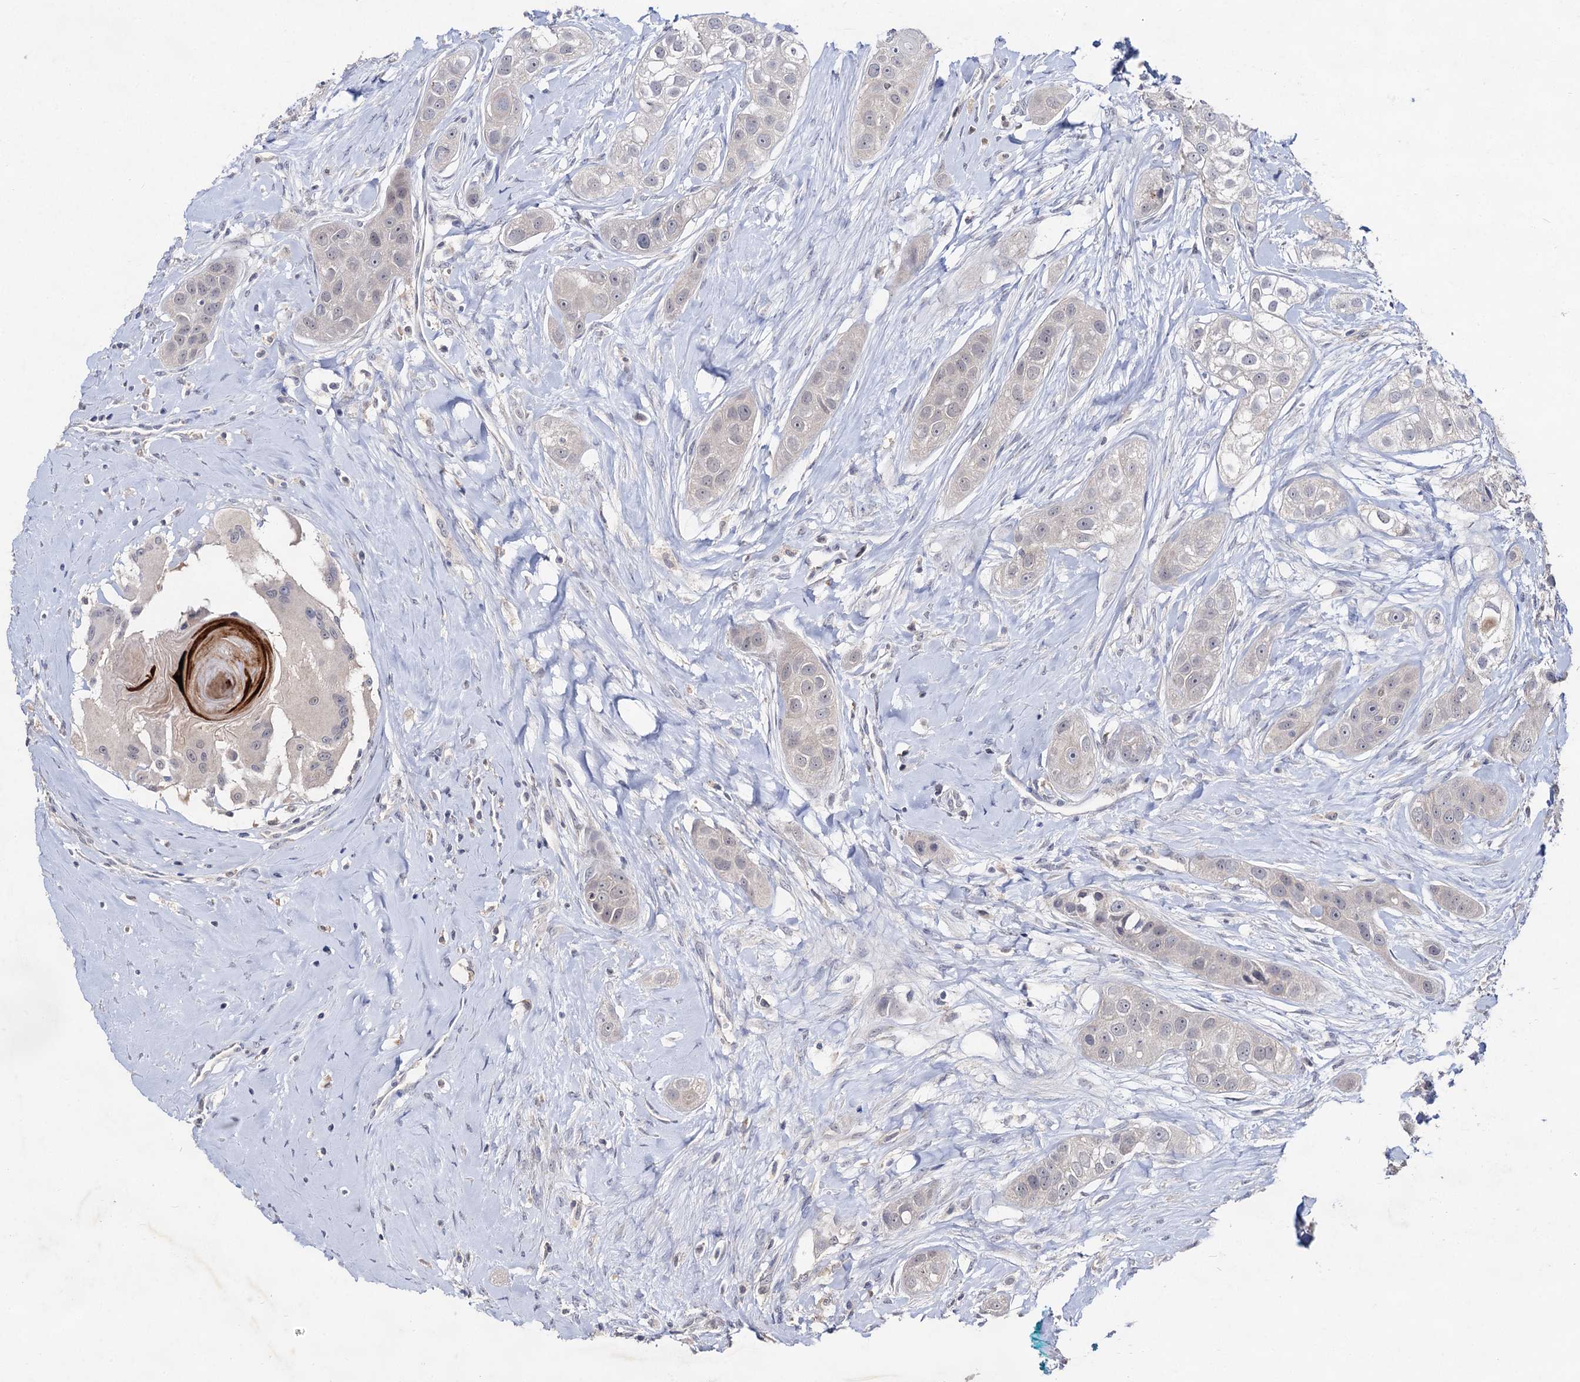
{"staining": {"intensity": "negative", "quantity": "none", "location": "none"}, "tissue": "head and neck cancer", "cell_type": "Tumor cells", "image_type": "cancer", "snomed": [{"axis": "morphology", "description": "Normal tissue, NOS"}, {"axis": "morphology", "description": "Squamous cell carcinoma, NOS"}, {"axis": "topography", "description": "Skeletal muscle"}, {"axis": "topography", "description": "Head-Neck"}], "caption": "Protein analysis of head and neck squamous cell carcinoma exhibits no significant expression in tumor cells.", "gene": "ACTR6", "patient": {"sex": "male", "age": 51}}